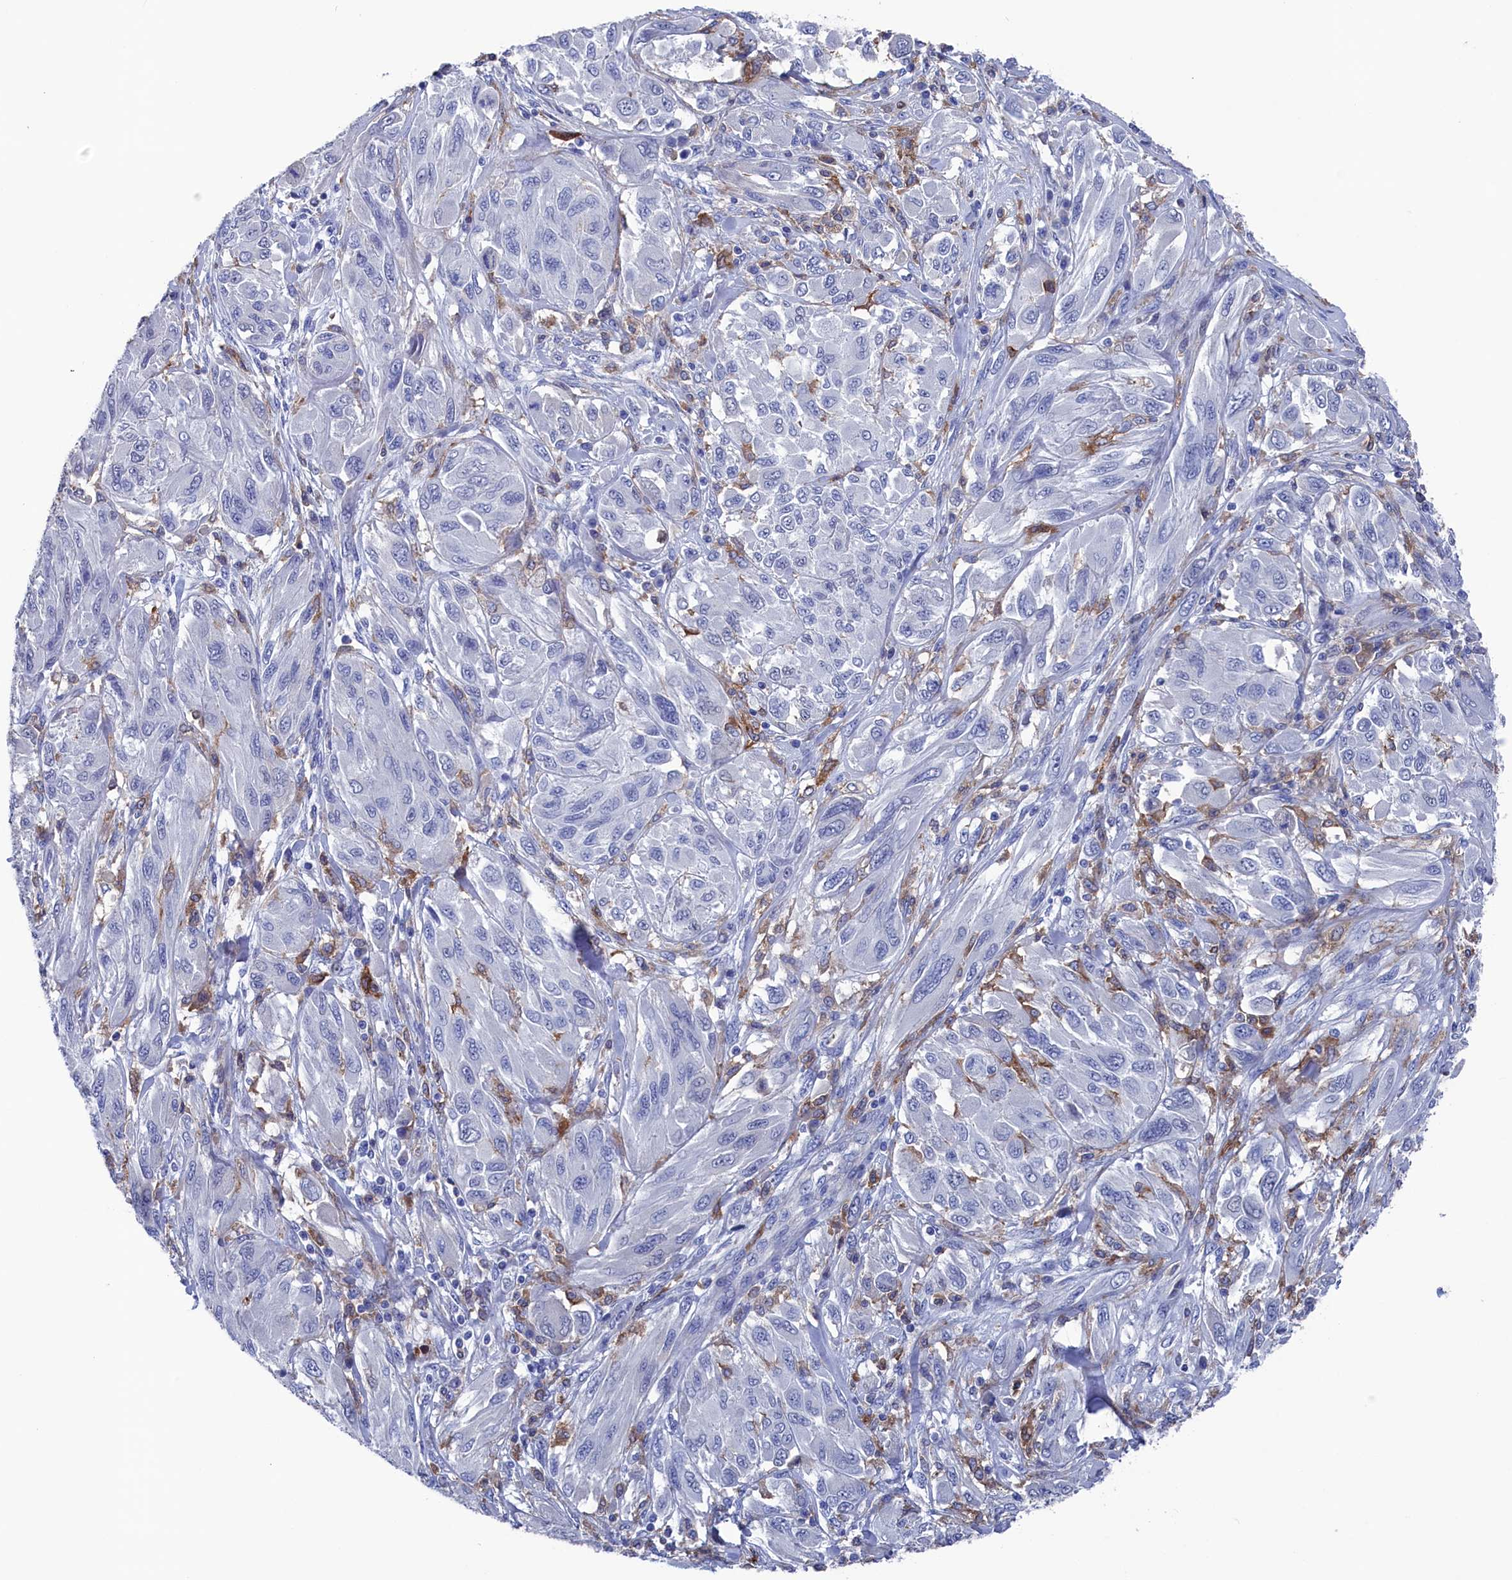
{"staining": {"intensity": "negative", "quantity": "none", "location": "none"}, "tissue": "melanoma", "cell_type": "Tumor cells", "image_type": "cancer", "snomed": [{"axis": "morphology", "description": "Malignant melanoma, NOS"}, {"axis": "topography", "description": "Skin"}], "caption": "The photomicrograph shows no significant expression in tumor cells of malignant melanoma. (DAB IHC, high magnification).", "gene": "TYROBP", "patient": {"sex": "female", "age": 91}}